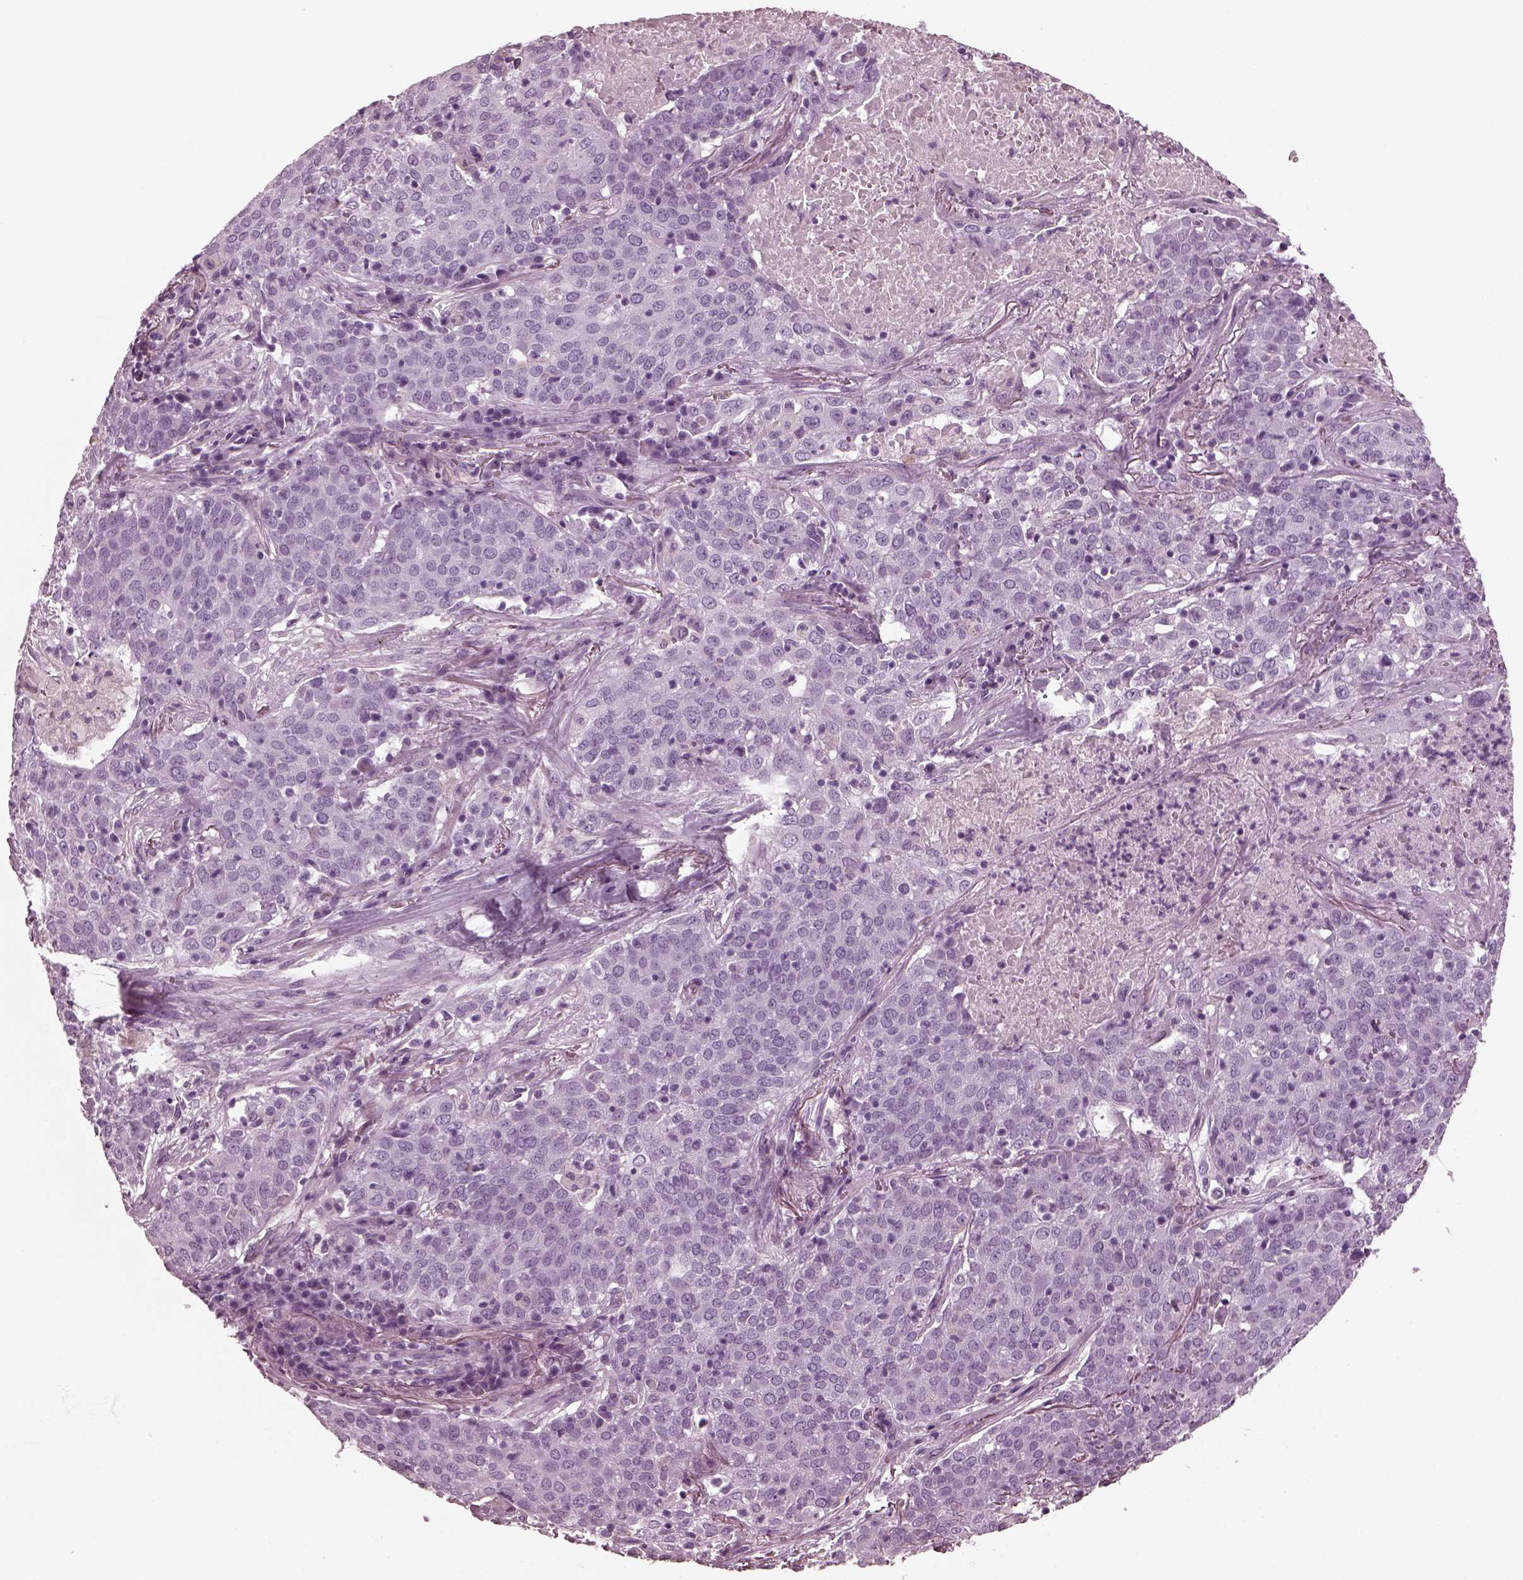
{"staining": {"intensity": "negative", "quantity": "none", "location": "none"}, "tissue": "lung cancer", "cell_type": "Tumor cells", "image_type": "cancer", "snomed": [{"axis": "morphology", "description": "Squamous cell carcinoma, NOS"}, {"axis": "topography", "description": "Lung"}], "caption": "Squamous cell carcinoma (lung) was stained to show a protein in brown. There is no significant staining in tumor cells. The staining is performed using DAB (3,3'-diaminobenzidine) brown chromogen with nuclei counter-stained in using hematoxylin.", "gene": "CGA", "patient": {"sex": "male", "age": 82}}